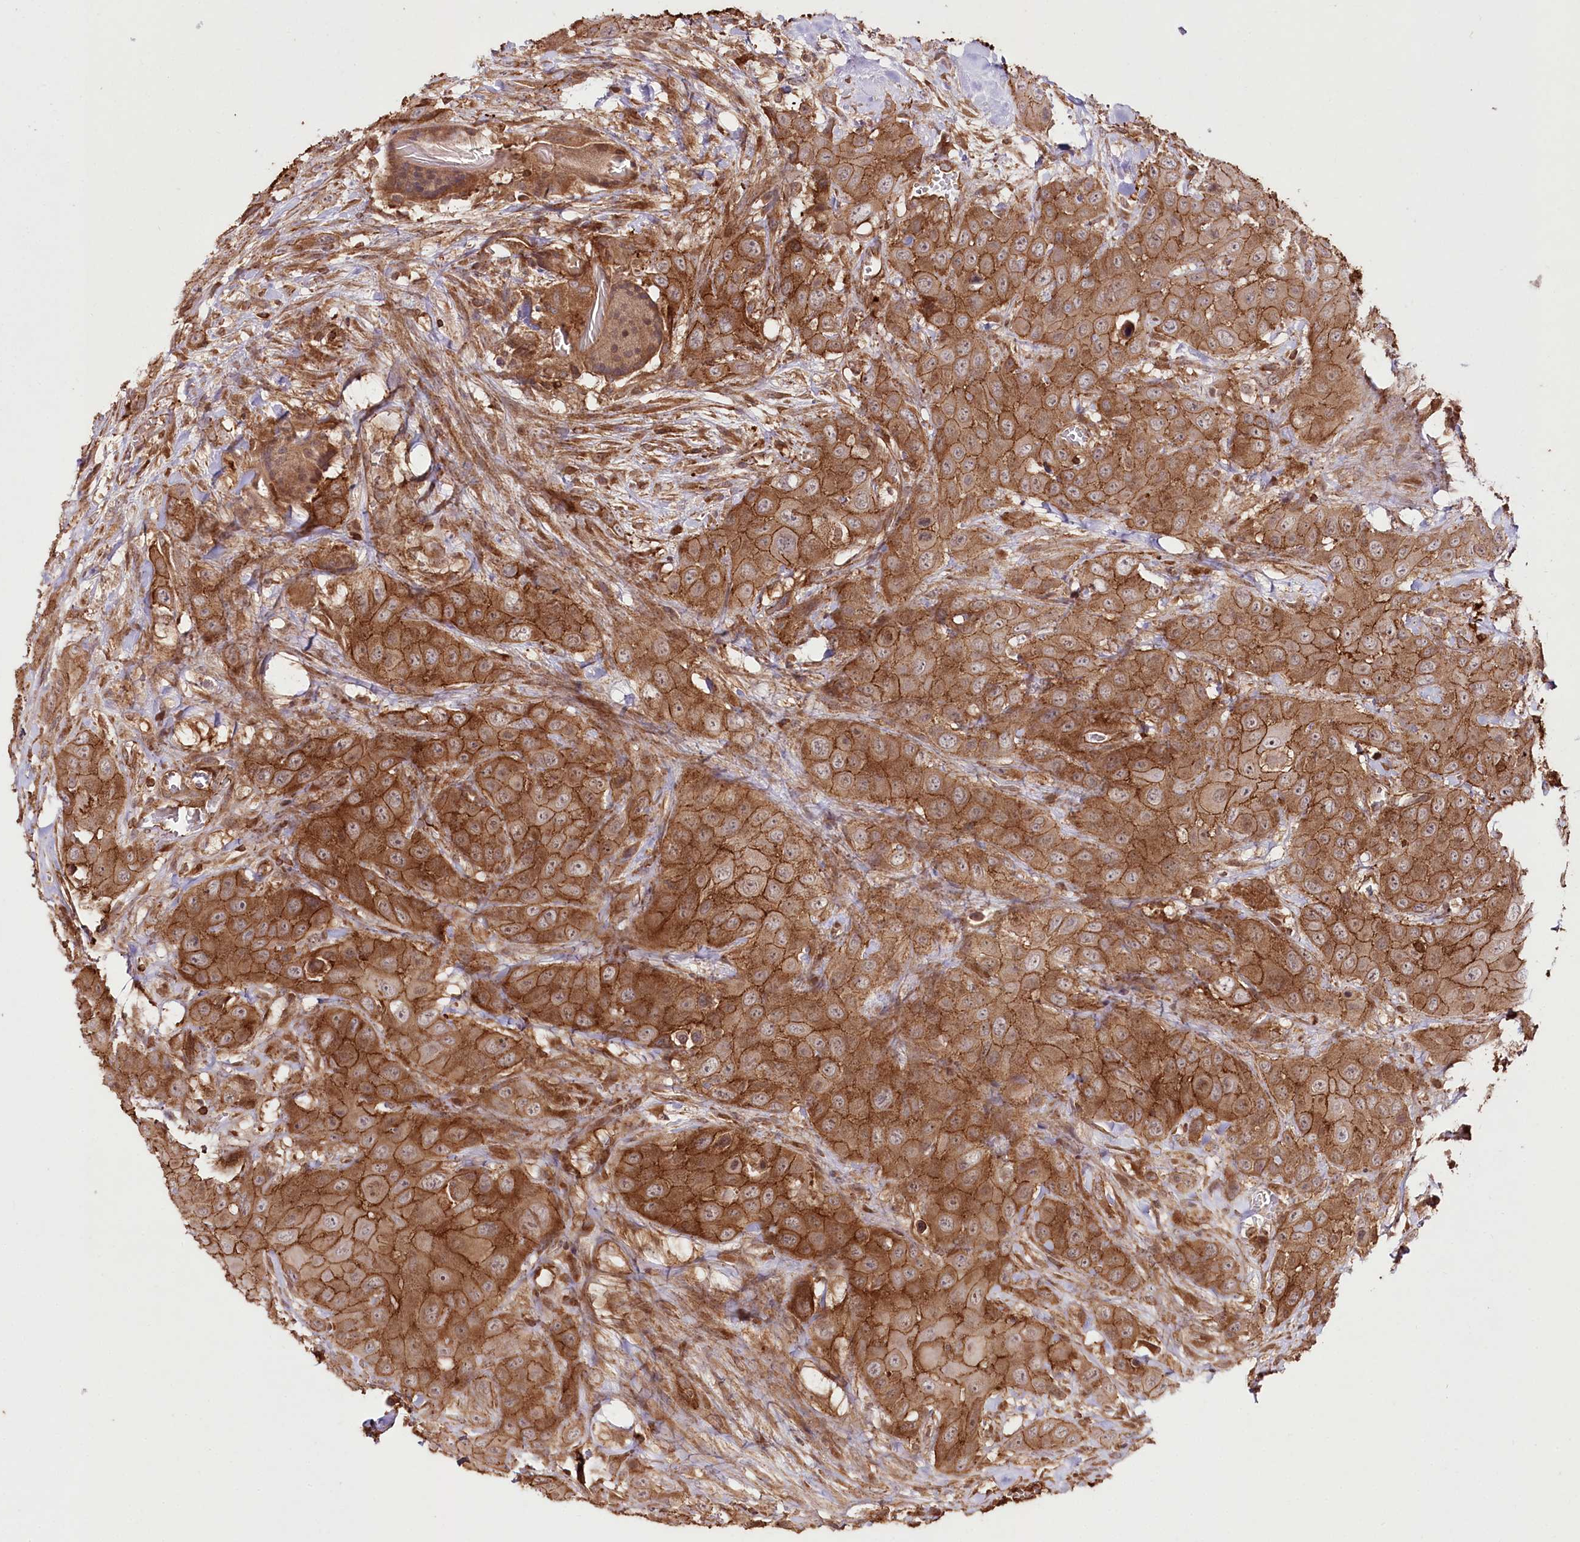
{"staining": {"intensity": "strong", "quantity": ">75%", "location": "cytoplasmic/membranous"}, "tissue": "head and neck cancer", "cell_type": "Tumor cells", "image_type": "cancer", "snomed": [{"axis": "morphology", "description": "Squamous cell carcinoma, NOS"}, {"axis": "topography", "description": "Head-Neck"}], "caption": "Tumor cells exhibit high levels of strong cytoplasmic/membranous expression in approximately >75% of cells in human head and neck squamous cell carcinoma.", "gene": "DHX29", "patient": {"sex": "male", "age": 81}}